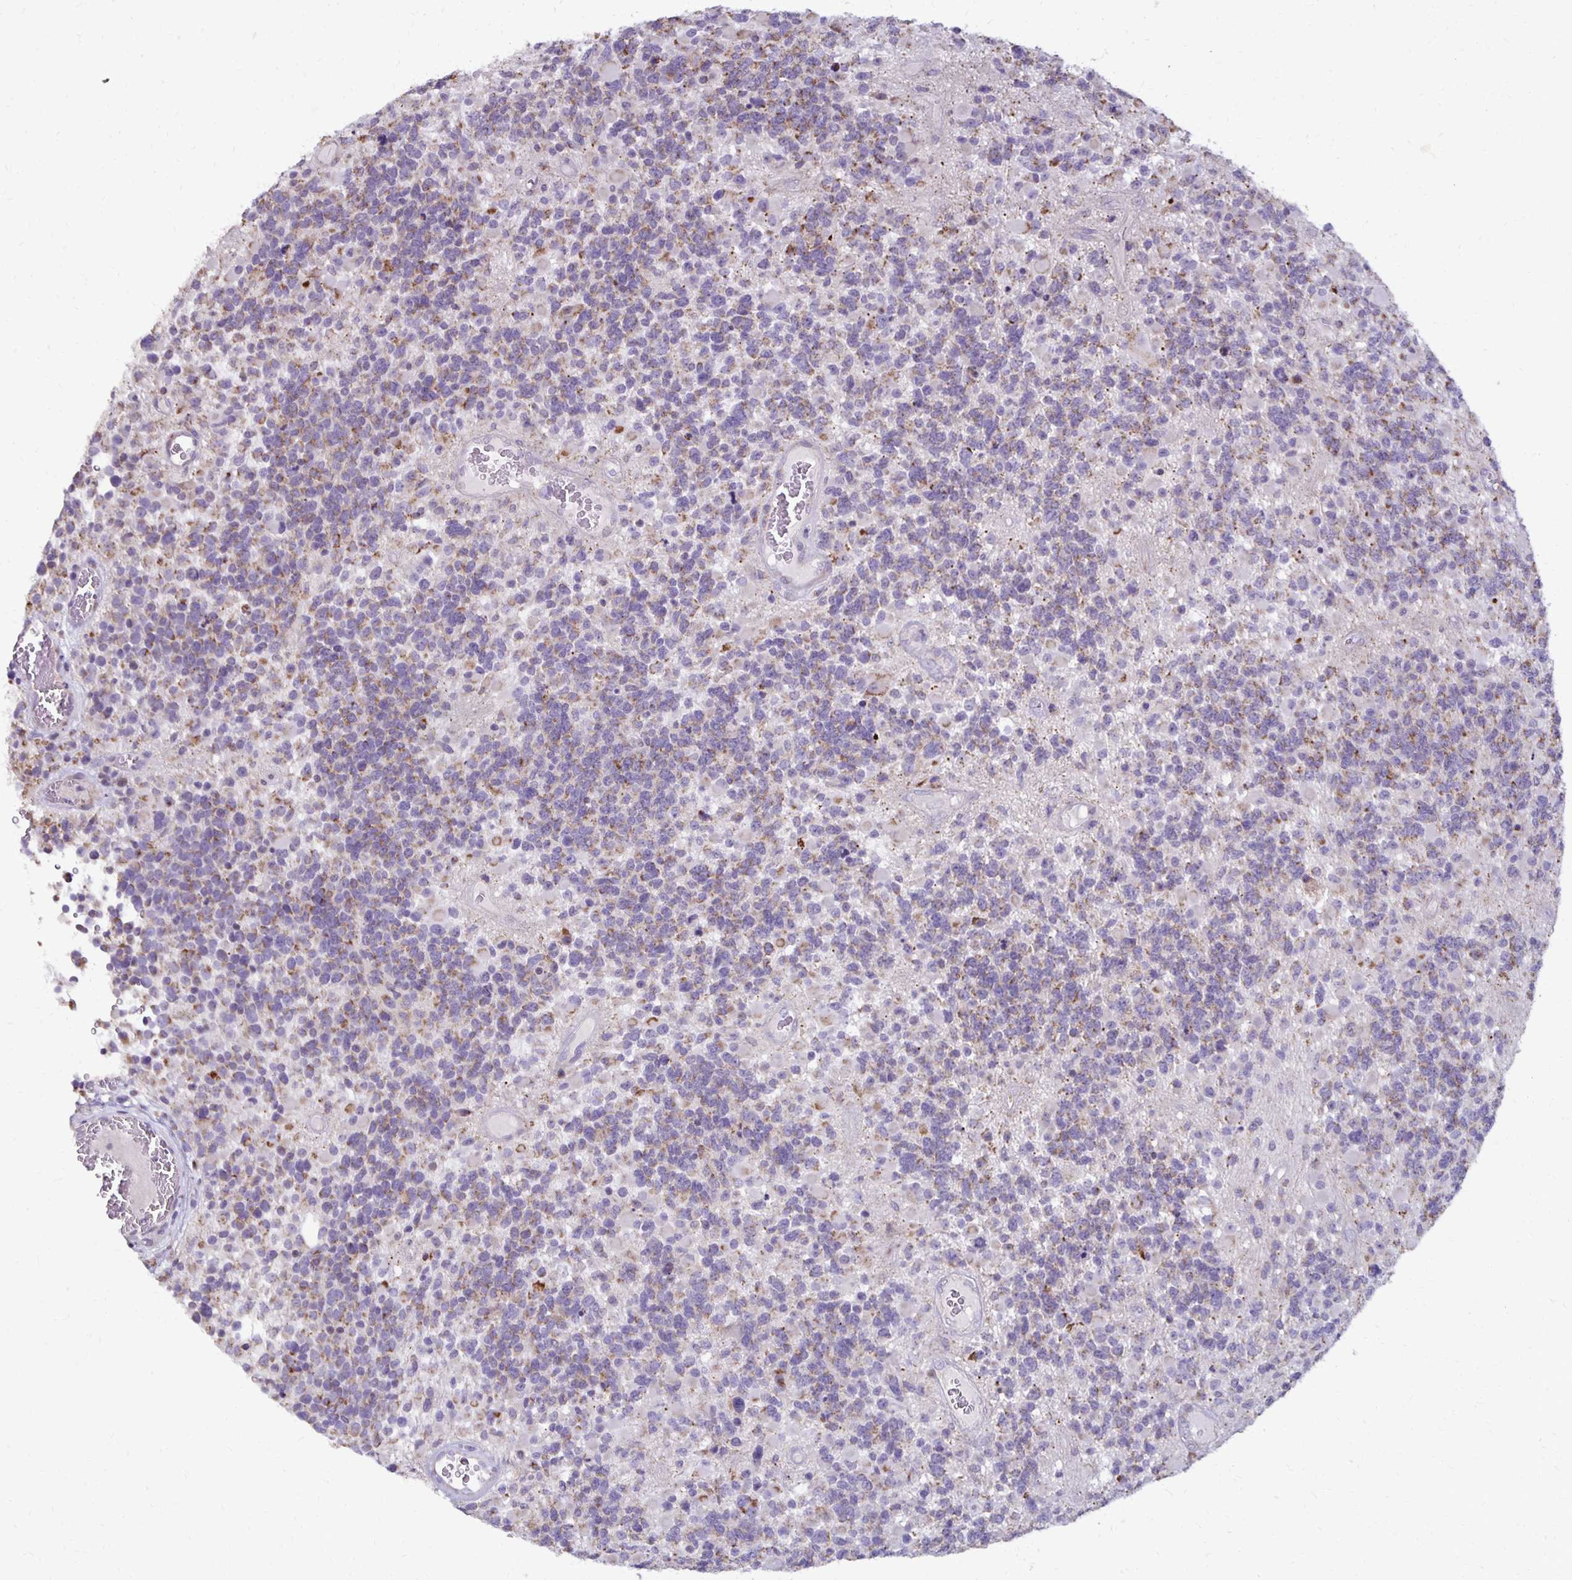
{"staining": {"intensity": "moderate", "quantity": "<25%", "location": "cytoplasmic/membranous"}, "tissue": "glioma", "cell_type": "Tumor cells", "image_type": "cancer", "snomed": [{"axis": "morphology", "description": "Glioma, malignant, High grade"}, {"axis": "topography", "description": "Brain"}], "caption": "IHC (DAB (3,3'-diaminobenzidine)) staining of malignant high-grade glioma shows moderate cytoplasmic/membranous protein staining in approximately <25% of tumor cells.", "gene": "IER3", "patient": {"sex": "female", "age": 40}}